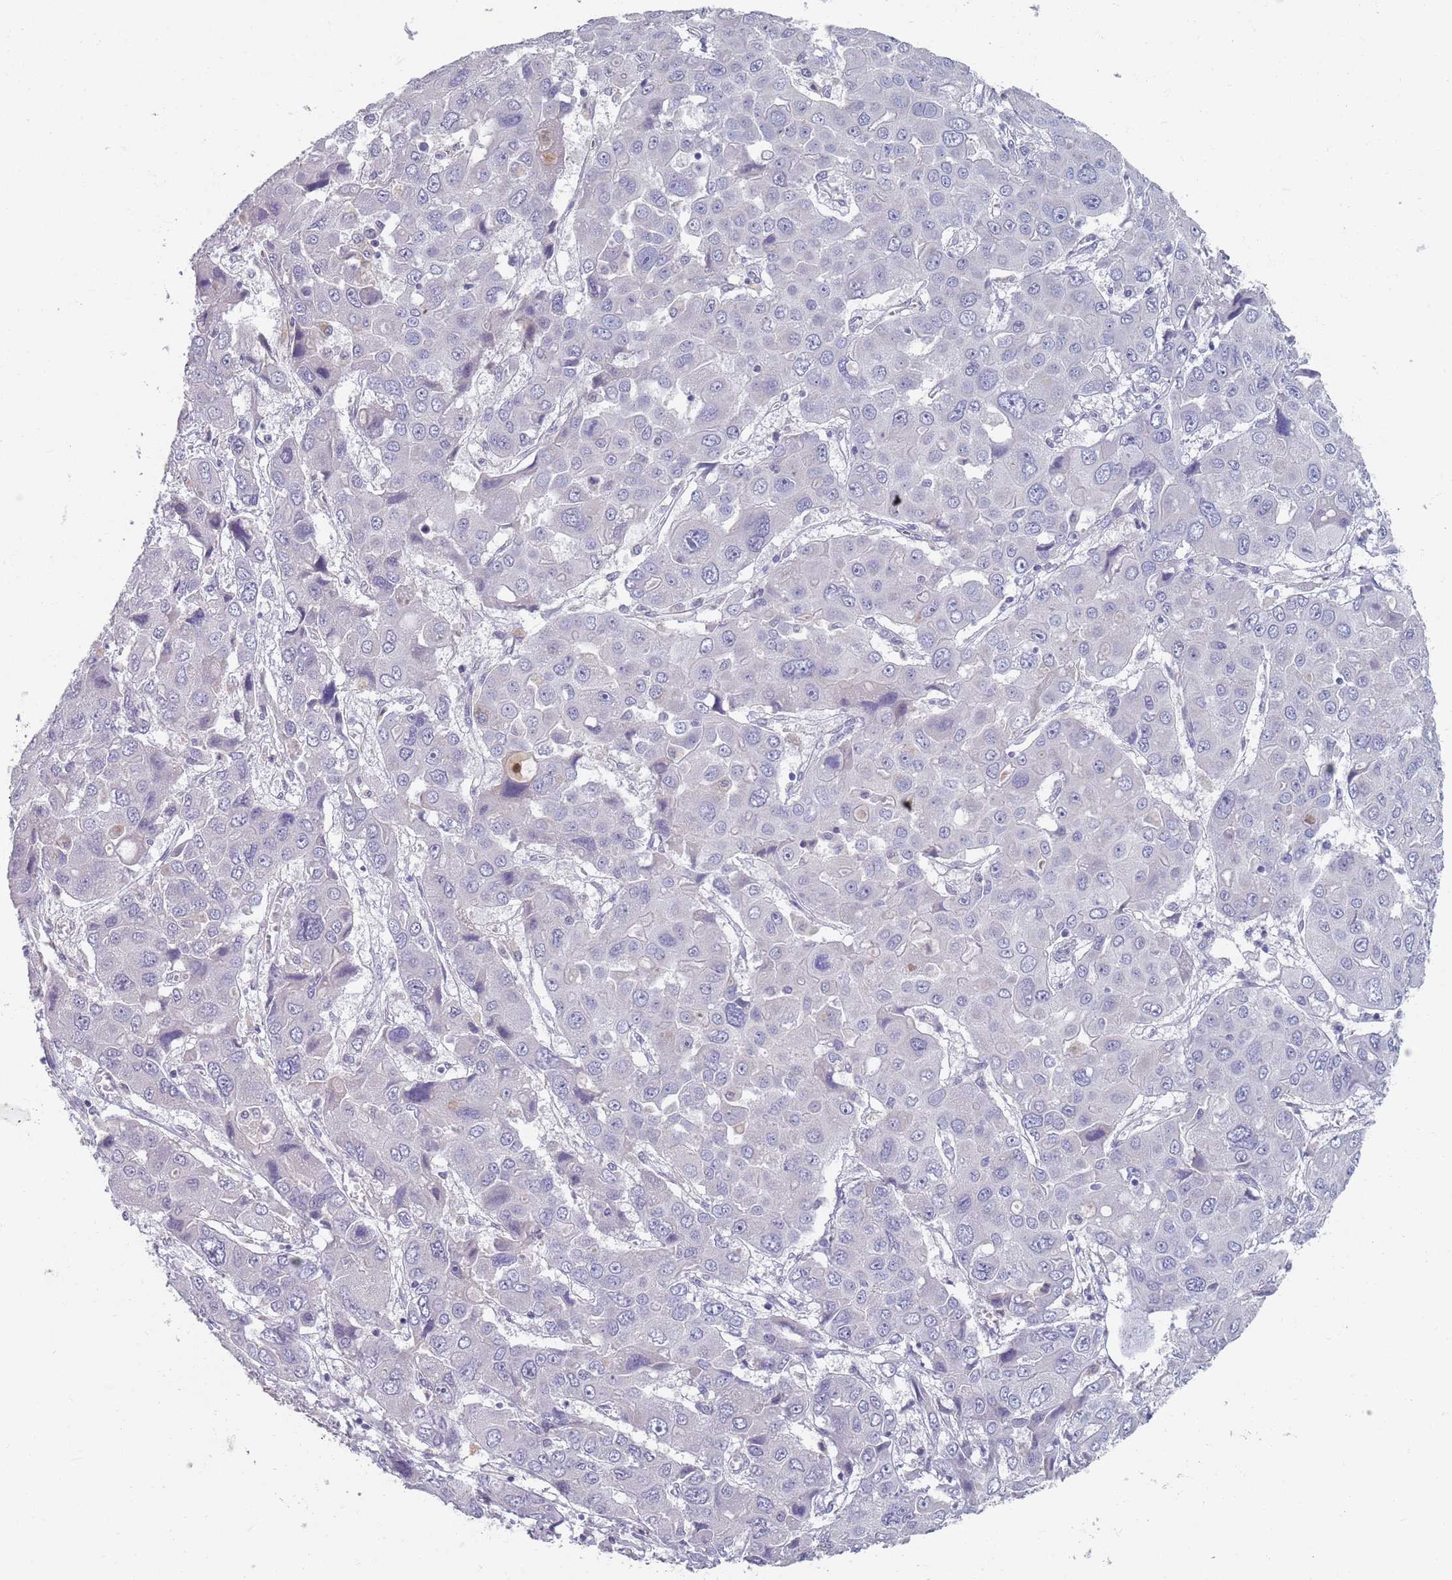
{"staining": {"intensity": "negative", "quantity": "none", "location": "none"}, "tissue": "liver cancer", "cell_type": "Tumor cells", "image_type": "cancer", "snomed": [{"axis": "morphology", "description": "Cholangiocarcinoma"}, {"axis": "topography", "description": "Liver"}], "caption": "IHC photomicrograph of liver cancer (cholangiocarcinoma) stained for a protein (brown), which demonstrates no expression in tumor cells.", "gene": "SAMD1", "patient": {"sex": "male", "age": 67}}